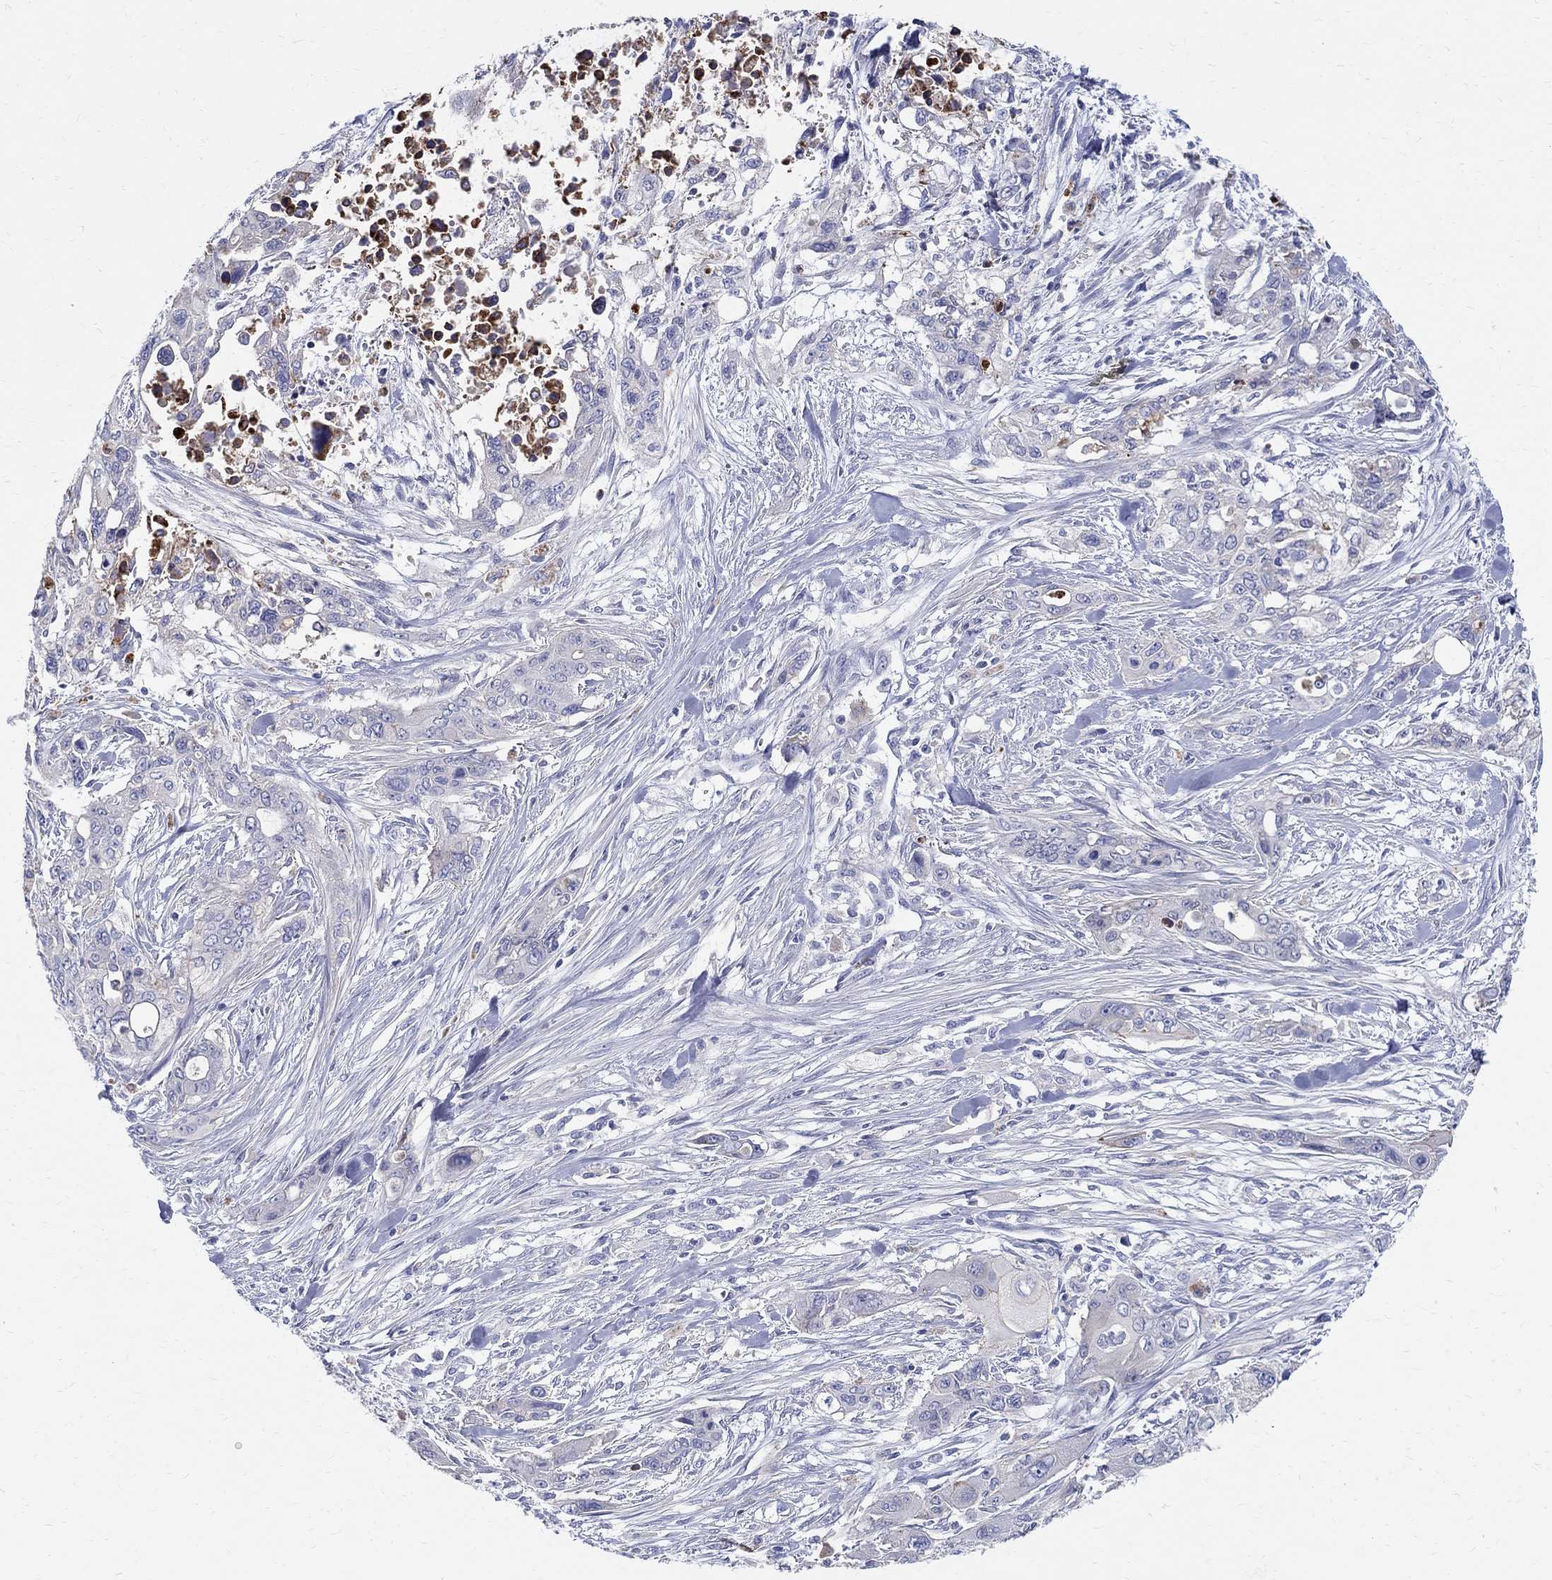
{"staining": {"intensity": "weak", "quantity": "<25%", "location": "cytoplasmic/membranous"}, "tissue": "pancreatic cancer", "cell_type": "Tumor cells", "image_type": "cancer", "snomed": [{"axis": "morphology", "description": "Adenocarcinoma, NOS"}, {"axis": "topography", "description": "Pancreas"}], "caption": "This is a micrograph of IHC staining of pancreatic cancer, which shows no staining in tumor cells.", "gene": "SOX2", "patient": {"sex": "male", "age": 47}}